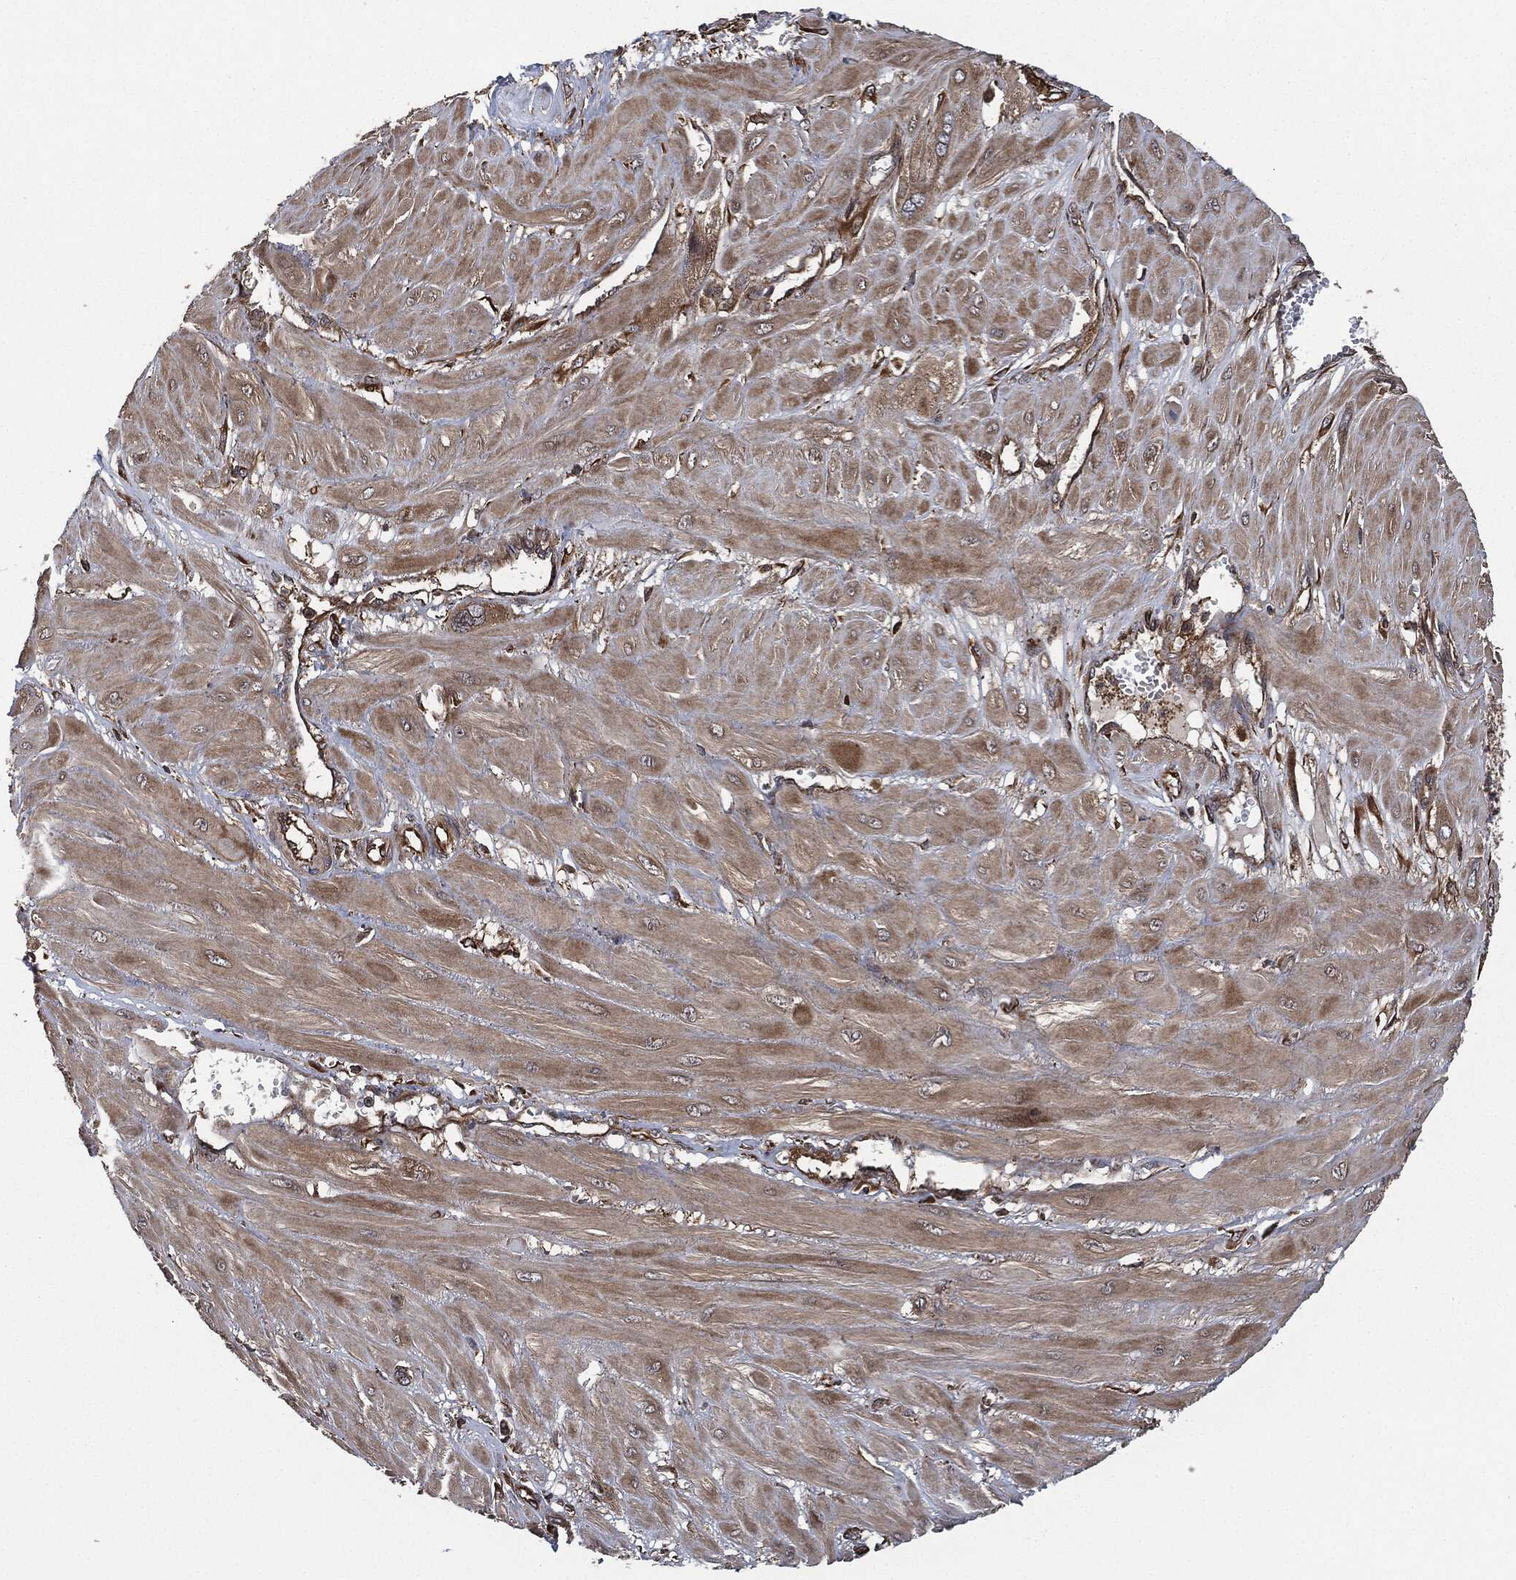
{"staining": {"intensity": "weak", "quantity": ">75%", "location": "cytoplasmic/membranous"}, "tissue": "cervical cancer", "cell_type": "Tumor cells", "image_type": "cancer", "snomed": [{"axis": "morphology", "description": "Squamous cell carcinoma, NOS"}, {"axis": "topography", "description": "Cervix"}], "caption": "Protein analysis of cervical squamous cell carcinoma tissue displays weak cytoplasmic/membranous staining in approximately >75% of tumor cells.", "gene": "RAP1GDS1", "patient": {"sex": "female", "age": 34}}